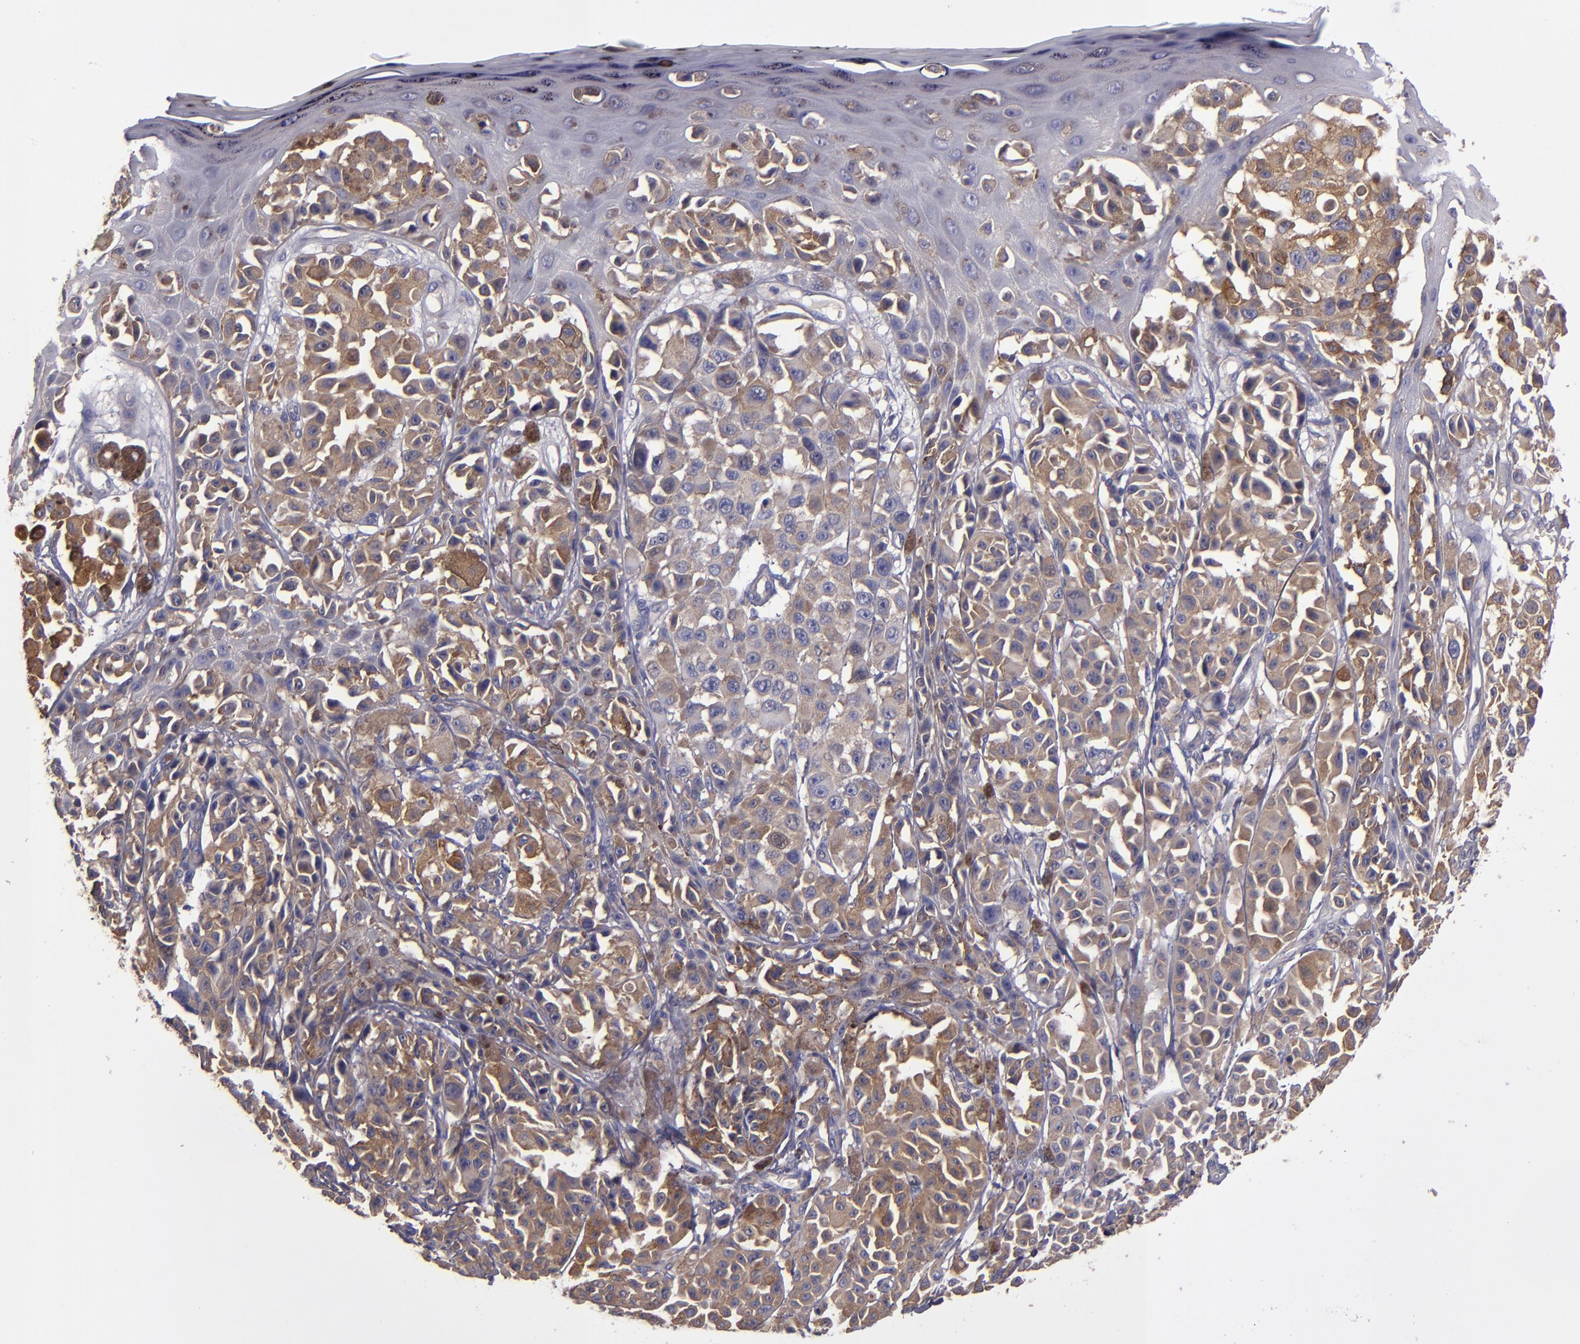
{"staining": {"intensity": "moderate", "quantity": "25%-75%", "location": "cytoplasmic/membranous"}, "tissue": "melanoma", "cell_type": "Tumor cells", "image_type": "cancer", "snomed": [{"axis": "morphology", "description": "Malignant melanoma, NOS"}, {"axis": "topography", "description": "Skin"}], "caption": "Malignant melanoma stained with a protein marker exhibits moderate staining in tumor cells.", "gene": "CARS1", "patient": {"sex": "female", "age": 38}}